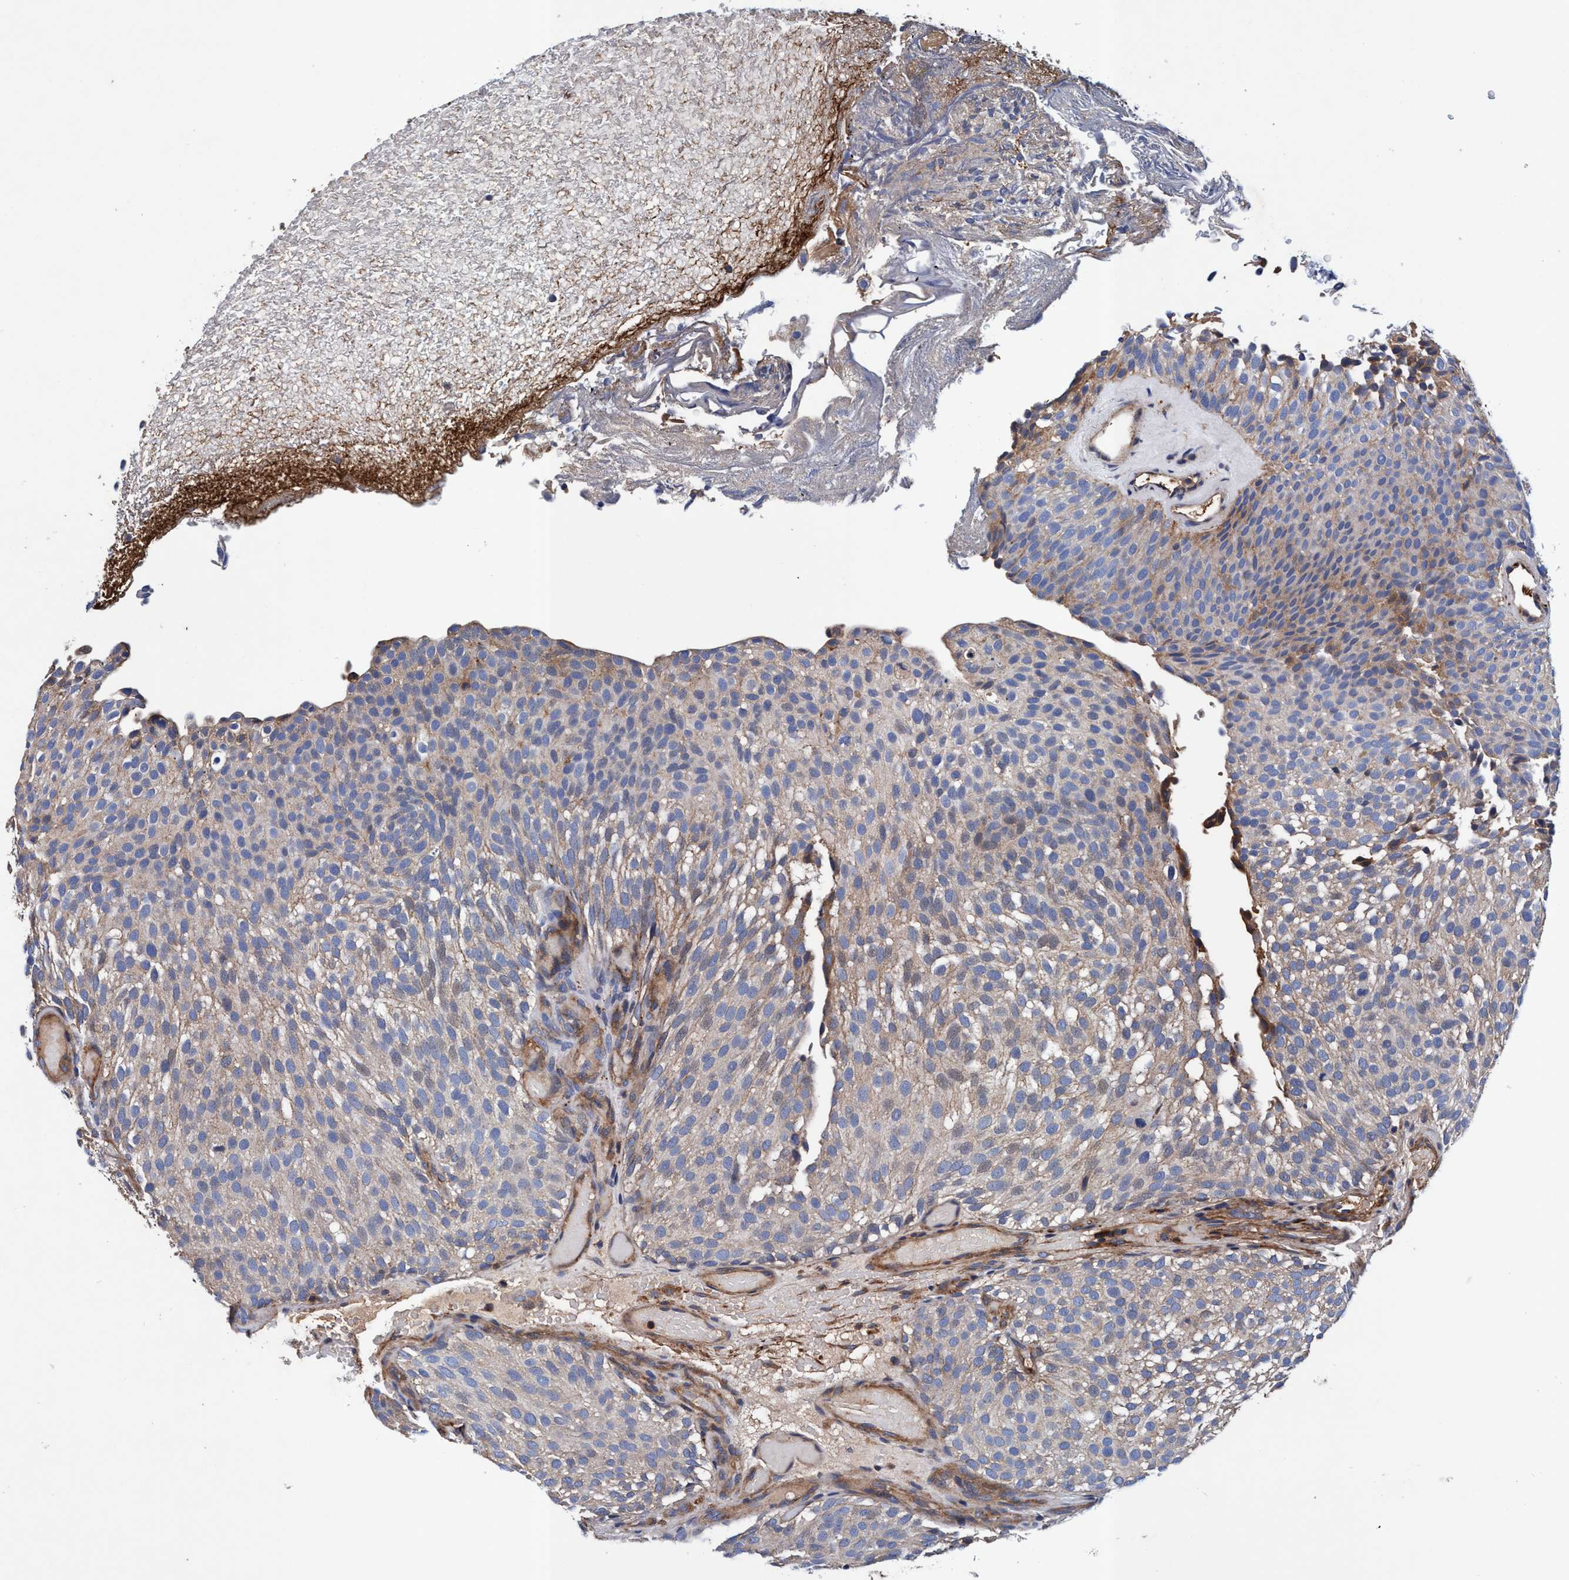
{"staining": {"intensity": "weak", "quantity": "25%-75%", "location": "cytoplasmic/membranous"}, "tissue": "urothelial cancer", "cell_type": "Tumor cells", "image_type": "cancer", "snomed": [{"axis": "morphology", "description": "Urothelial carcinoma, Low grade"}, {"axis": "topography", "description": "Urinary bladder"}], "caption": "A brown stain highlights weak cytoplasmic/membranous staining of a protein in human urothelial cancer tumor cells.", "gene": "RNF208", "patient": {"sex": "male", "age": 78}}